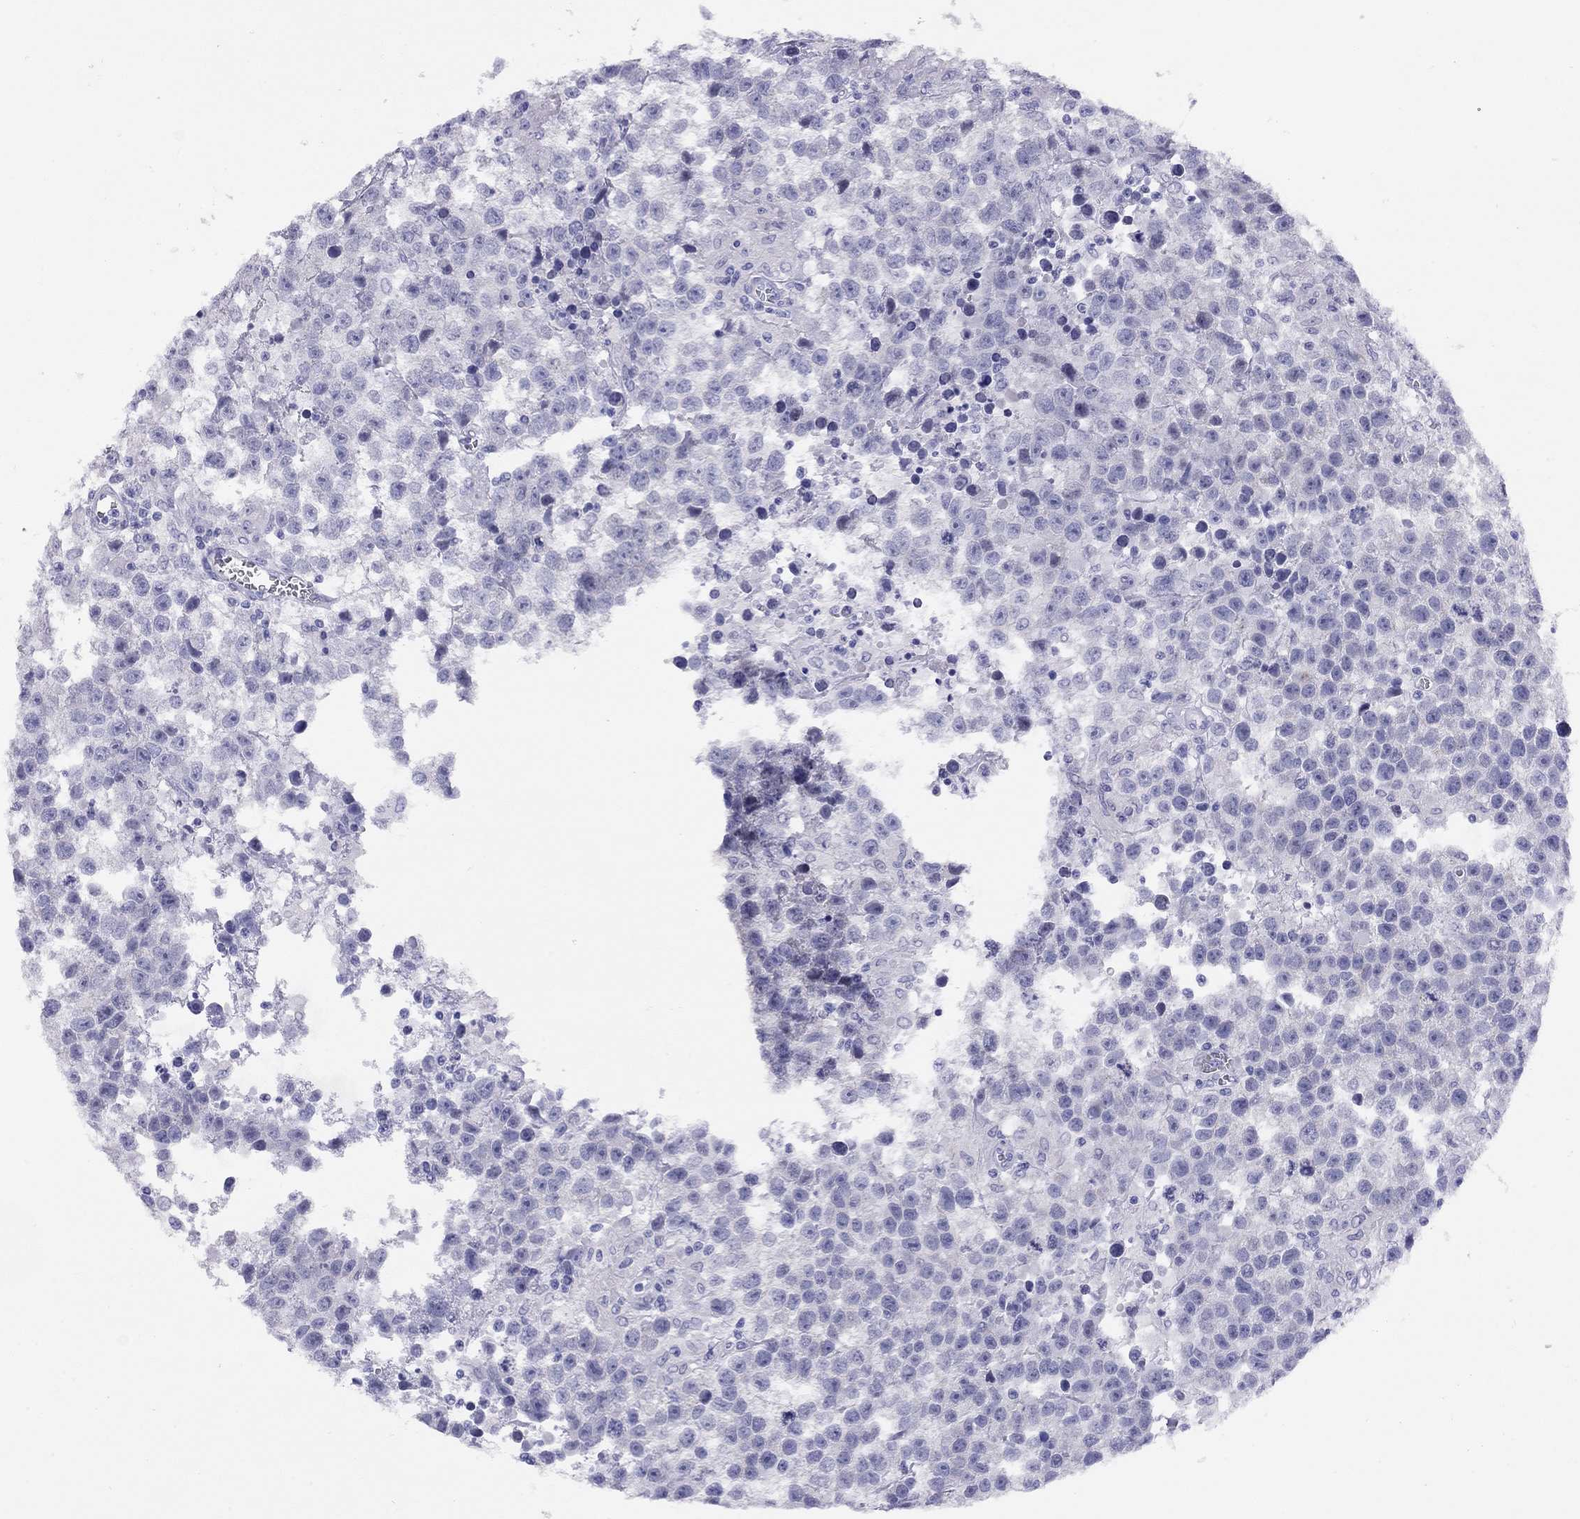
{"staining": {"intensity": "negative", "quantity": "none", "location": "none"}, "tissue": "testis cancer", "cell_type": "Tumor cells", "image_type": "cancer", "snomed": [{"axis": "morphology", "description": "Seminoma, NOS"}, {"axis": "topography", "description": "Testis"}], "caption": "IHC histopathology image of testis cancer stained for a protein (brown), which displays no expression in tumor cells.", "gene": "LRIT2", "patient": {"sex": "male", "age": 43}}